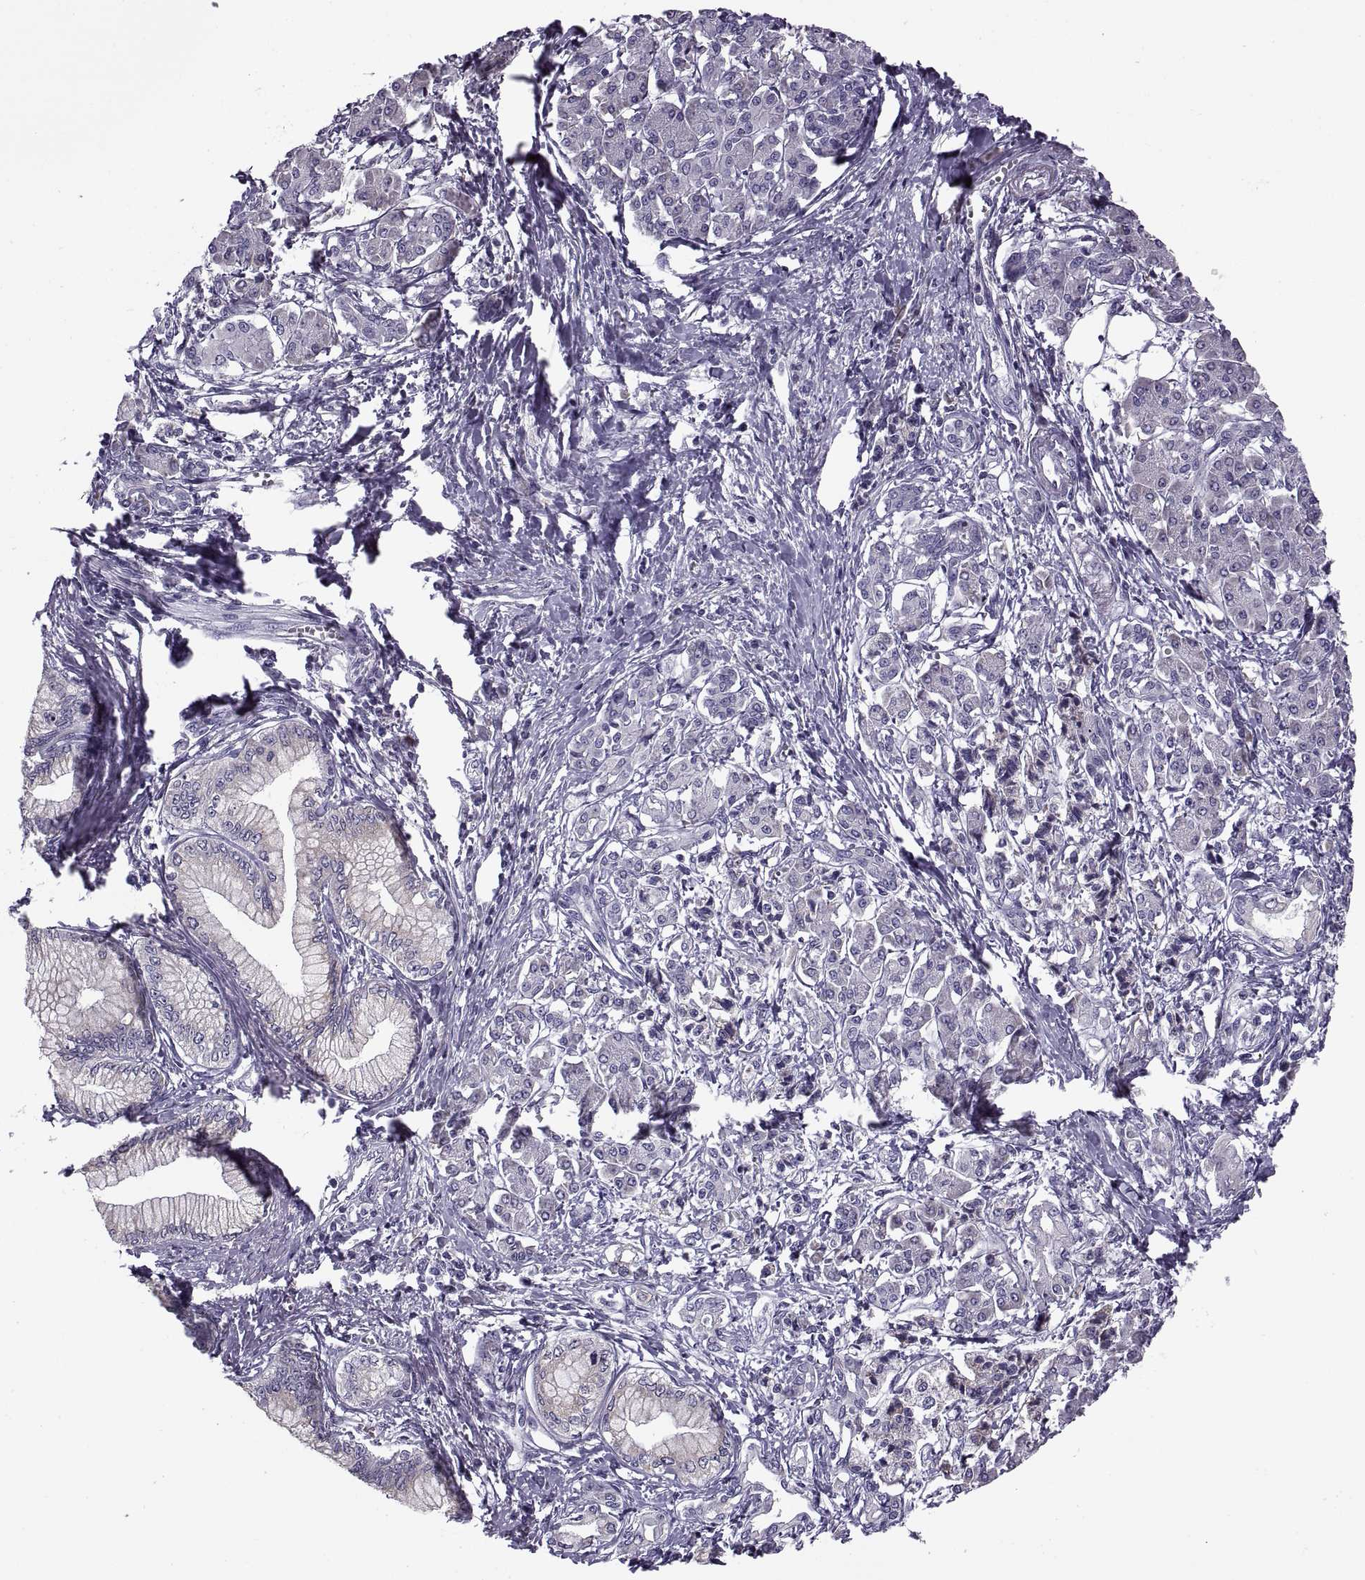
{"staining": {"intensity": "negative", "quantity": "none", "location": "none"}, "tissue": "pancreatic cancer", "cell_type": "Tumor cells", "image_type": "cancer", "snomed": [{"axis": "morphology", "description": "Adenocarcinoma, NOS"}, {"axis": "topography", "description": "Pancreas"}], "caption": "Adenocarcinoma (pancreatic) was stained to show a protein in brown. There is no significant staining in tumor cells.", "gene": "LETM2", "patient": {"sex": "female", "age": 68}}